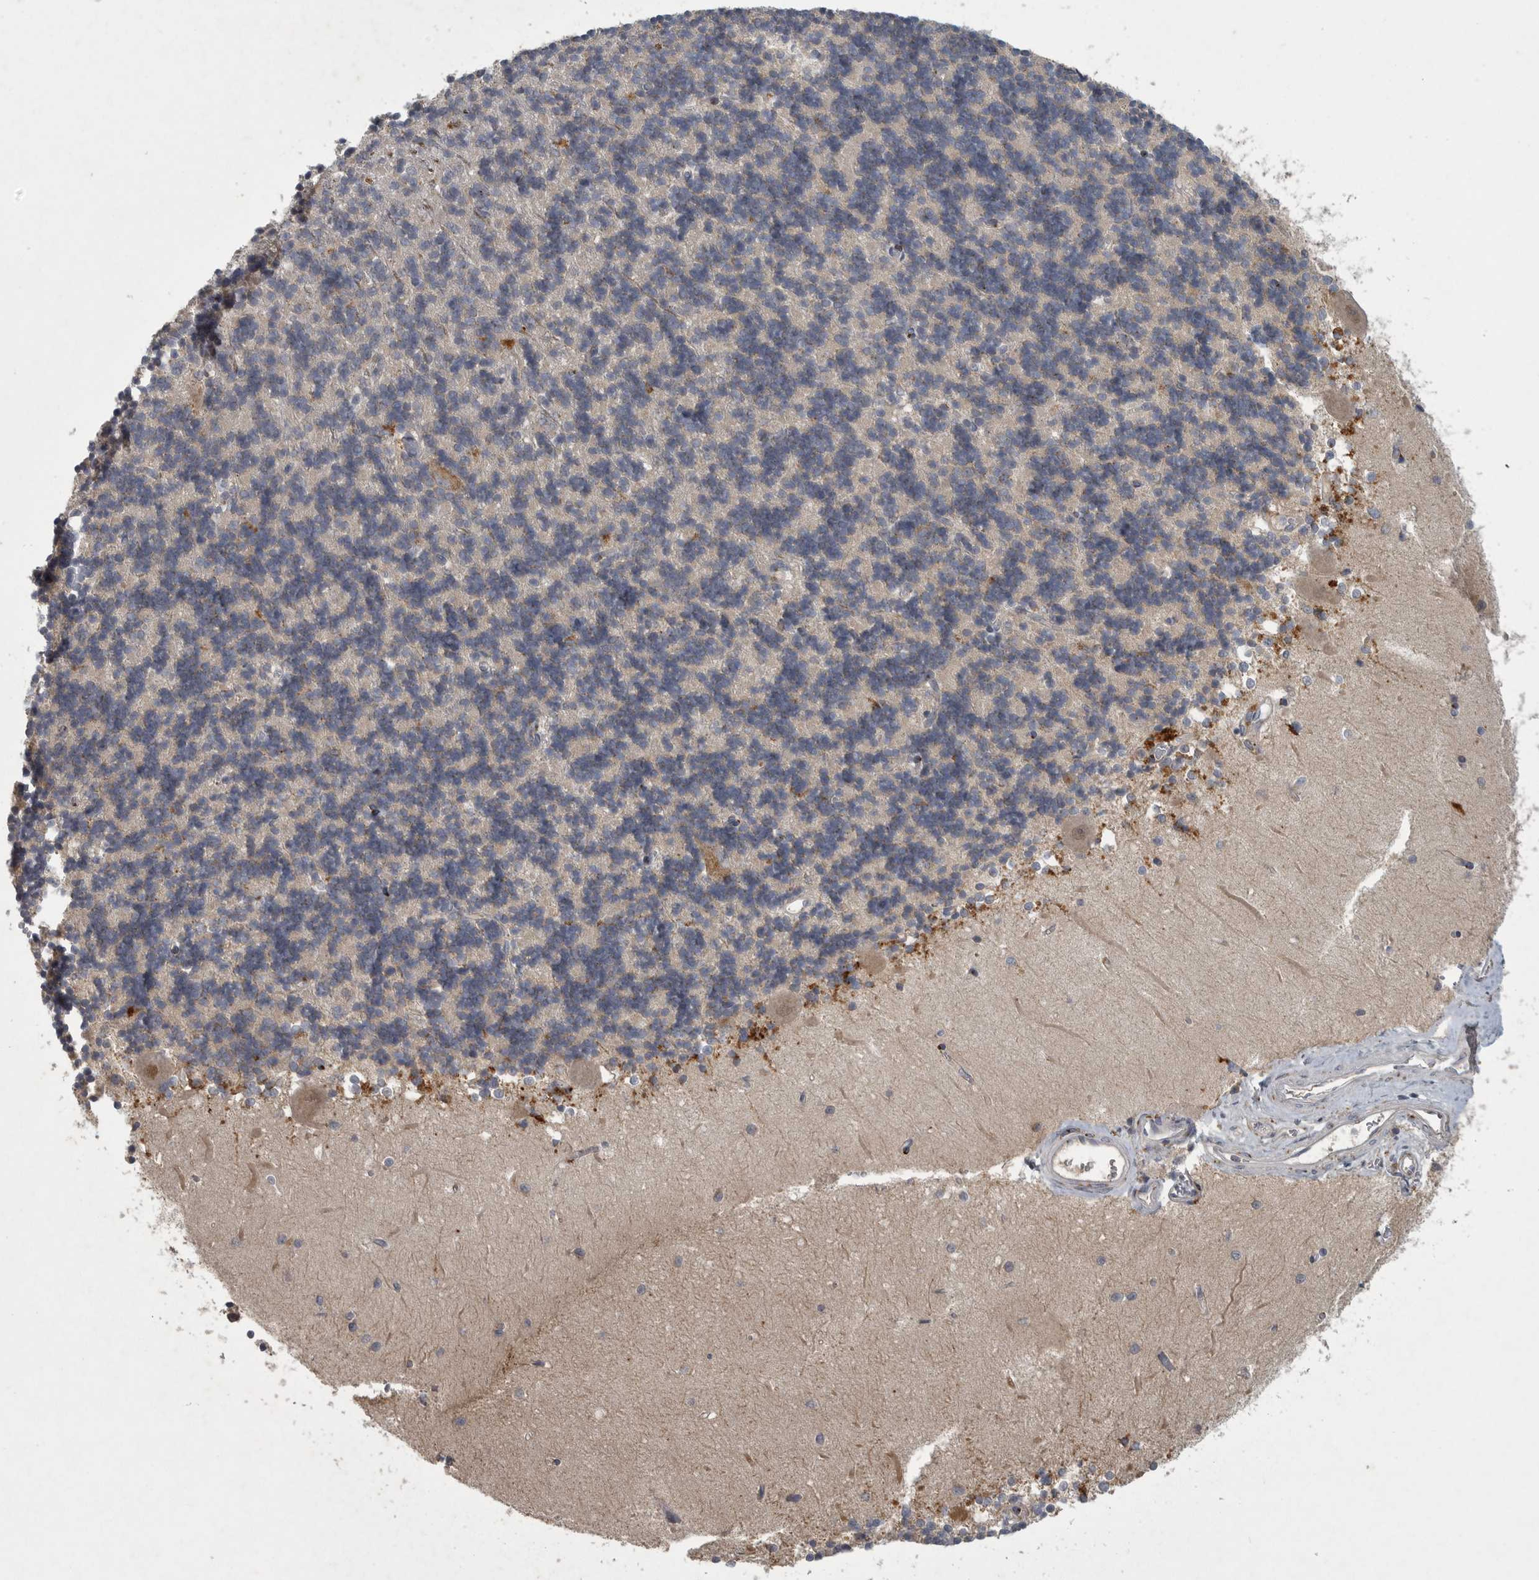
{"staining": {"intensity": "negative", "quantity": "none", "location": "none"}, "tissue": "cerebellum", "cell_type": "Cells in granular layer", "image_type": "normal", "snomed": [{"axis": "morphology", "description": "Normal tissue, NOS"}, {"axis": "topography", "description": "Cerebellum"}], "caption": "High power microscopy histopathology image of an immunohistochemistry (IHC) image of unremarkable cerebellum, revealing no significant staining in cells in granular layer.", "gene": "LAMTOR3", "patient": {"sex": "male", "age": 37}}